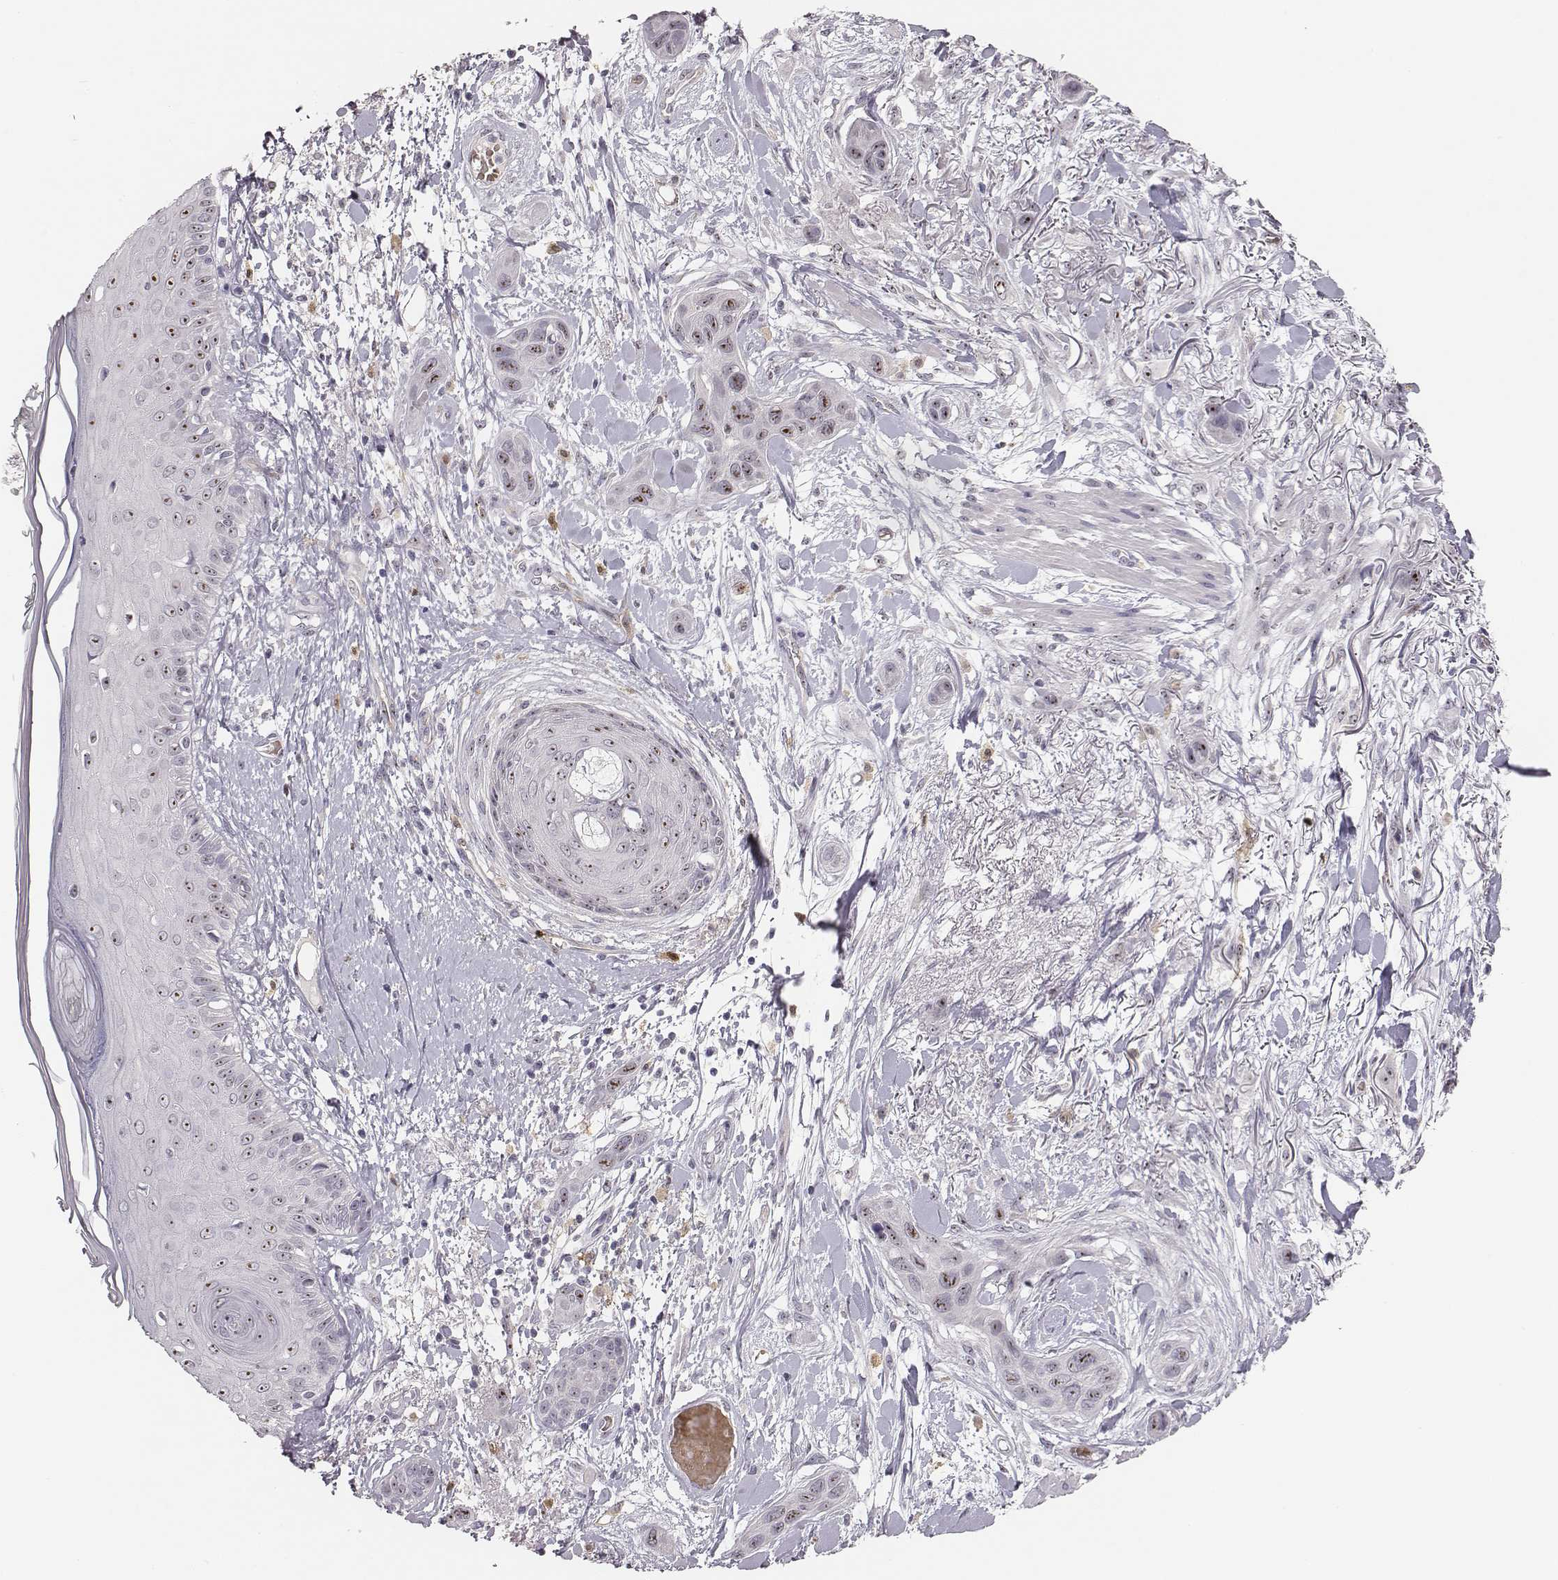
{"staining": {"intensity": "moderate", "quantity": ">75%", "location": "nuclear"}, "tissue": "skin cancer", "cell_type": "Tumor cells", "image_type": "cancer", "snomed": [{"axis": "morphology", "description": "Squamous cell carcinoma, NOS"}, {"axis": "topography", "description": "Skin"}], "caption": "A brown stain shows moderate nuclear expression of a protein in human skin squamous cell carcinoma tumor cells.", "gene": "NIFK", "patient": {"sex": "male", "age": 79}}